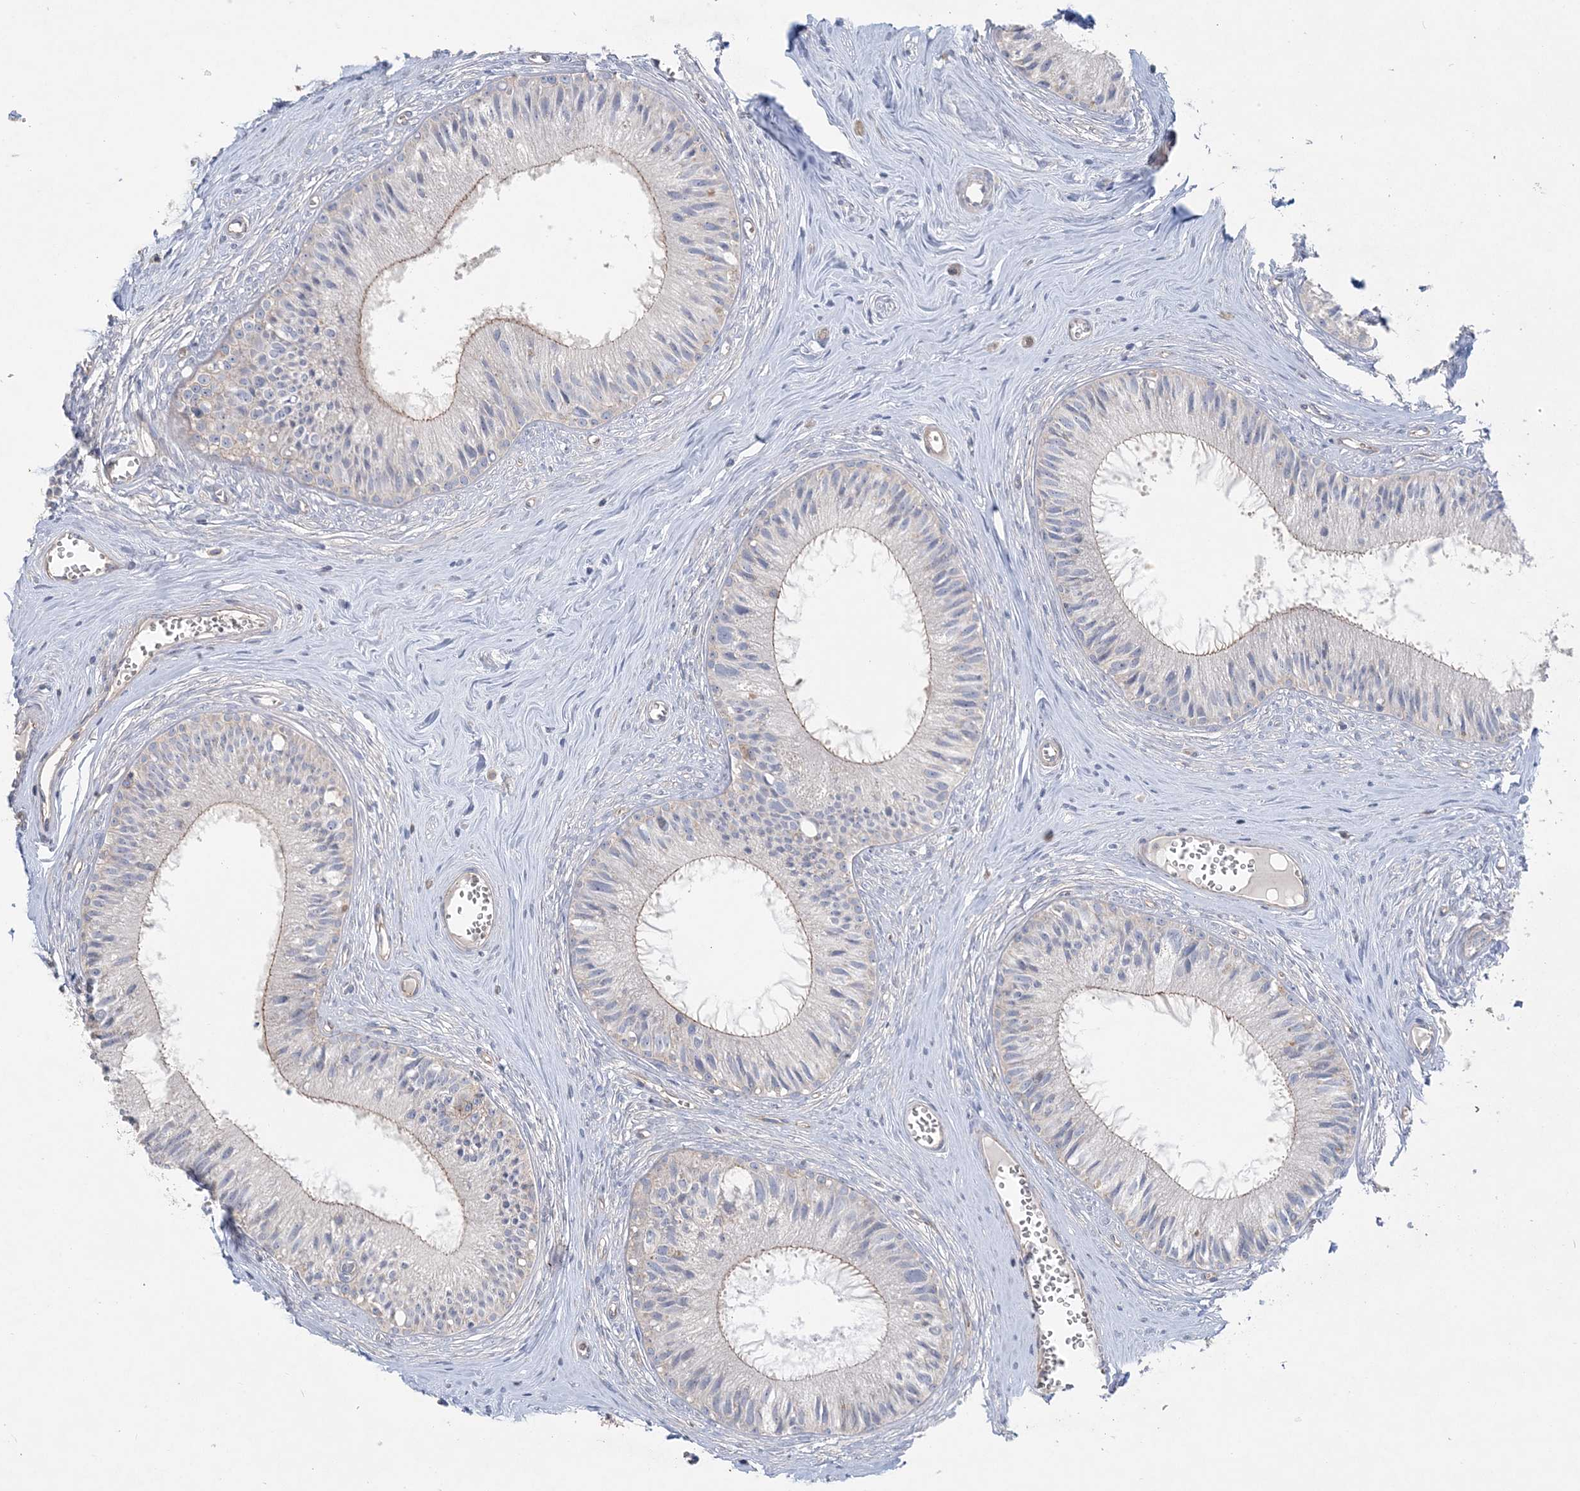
{"staining": {"intensity": "moderate", "quantity": "<25%", "location": "cytoplasmic/membranous"}, "tissue": "epididymis", "cell_type": "Glandular cells", "image_type": "normal", "snomed": [{"axis": "morphology", "description": "Normal tissue, NOS"}, {"axis": "topography", "description": "Epididymis"}], "caption": "Epididymis stained with DAB immunohistochemistry (IHC) reveals low levels of moderate cytoplasmic/membranous expression in approximately <25% of glandular cells.", "gene": "PIGC", "patient": {"sex": "male", "age": 36}}